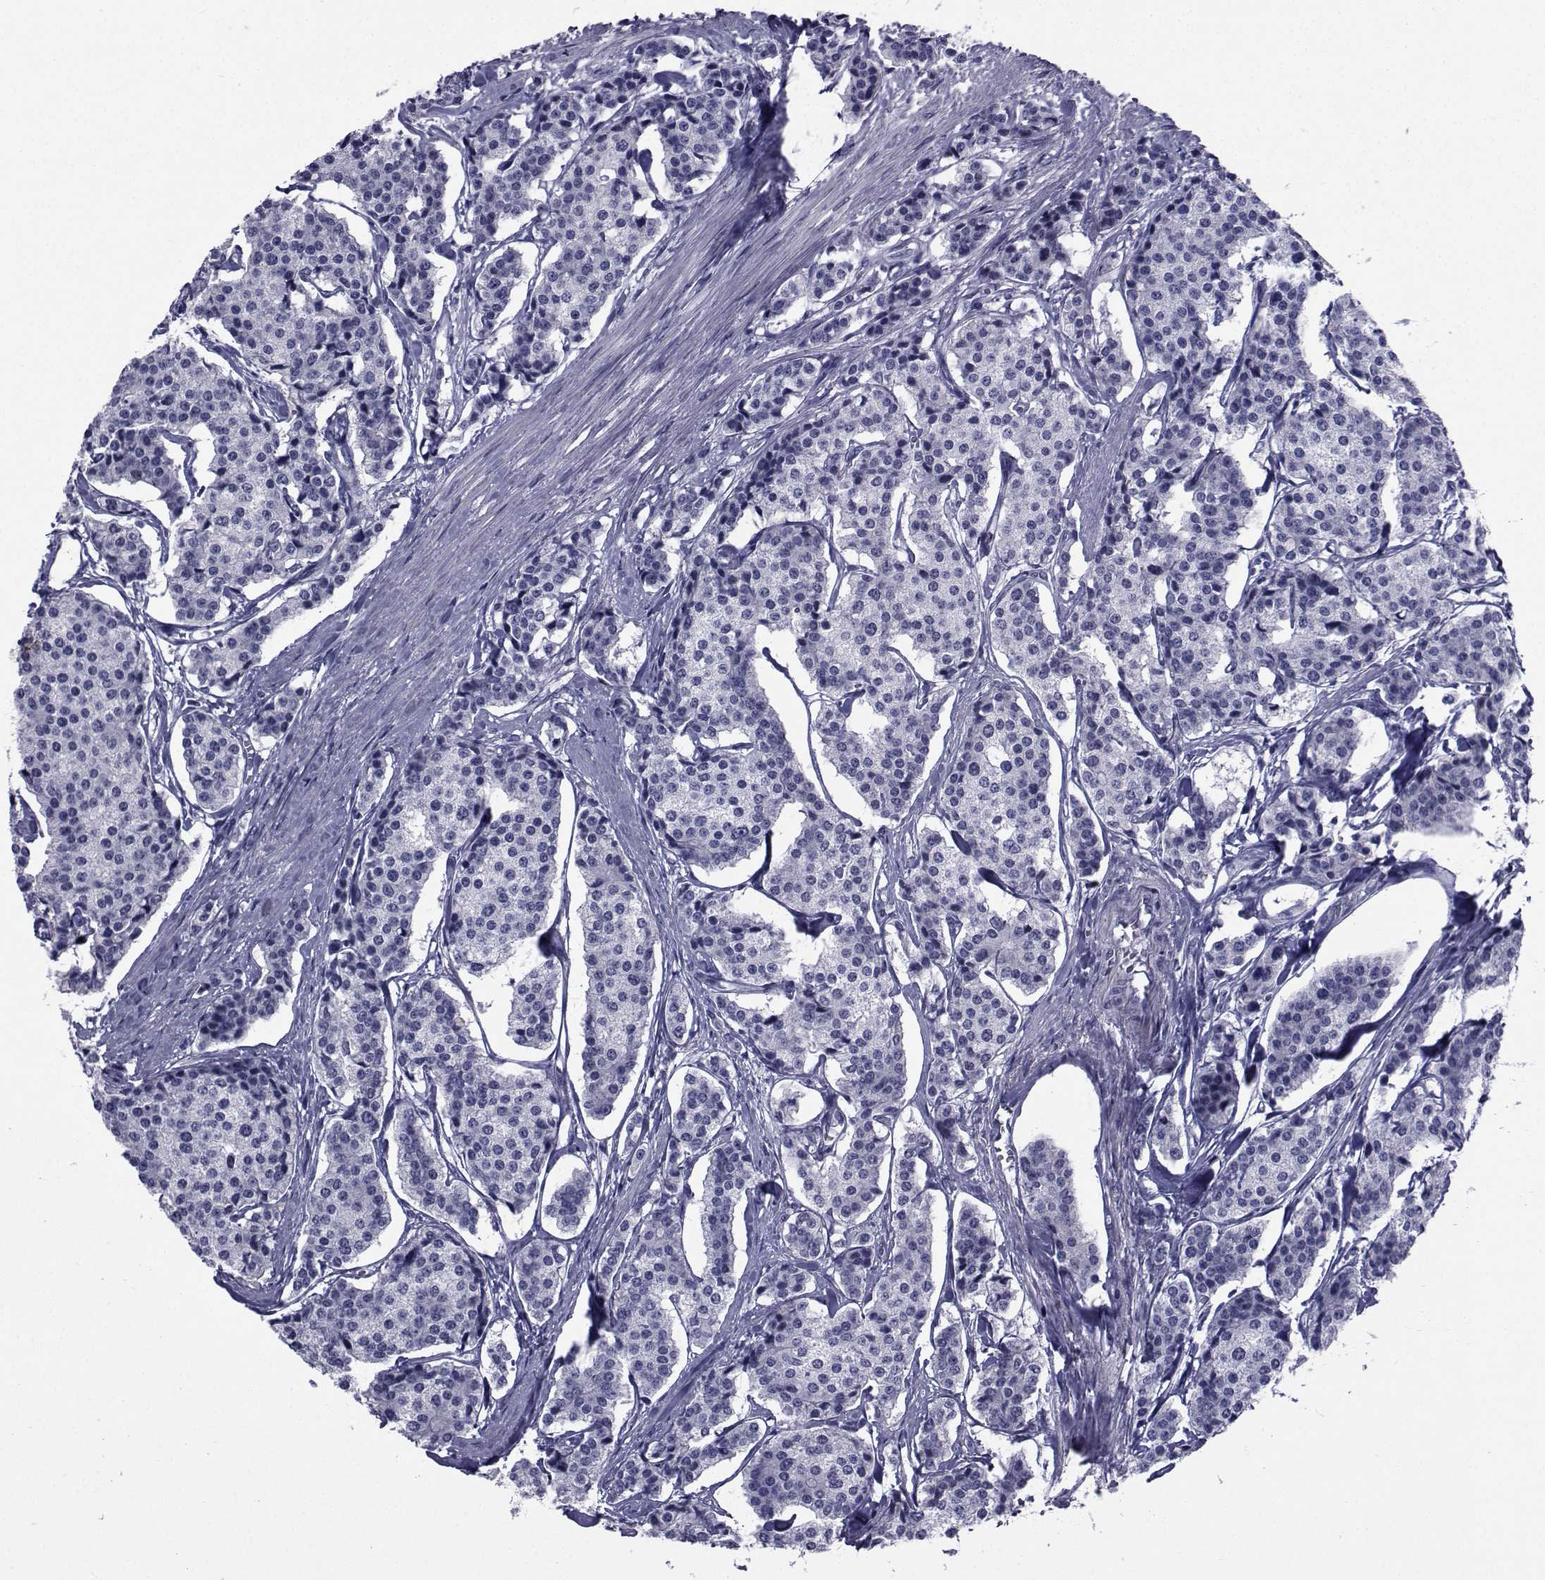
{"staining": {"intensity": "negative", "quantity": "none", "location": "none"}, "tissue": "carcinoid", "cell_type": "Tumor cells", "image_type": "cancer", "snomed": [{"axis": "morphology", "description": "Carcinoid, malignant, NOS"}, {"axis": "topography", "description": "Small intestine"}], "caption": "Tumor cells are negative for protein expression in human malignant carcinoid.", "gene": "ROPN1", "patient": {"sex": "female", "age": 65}}